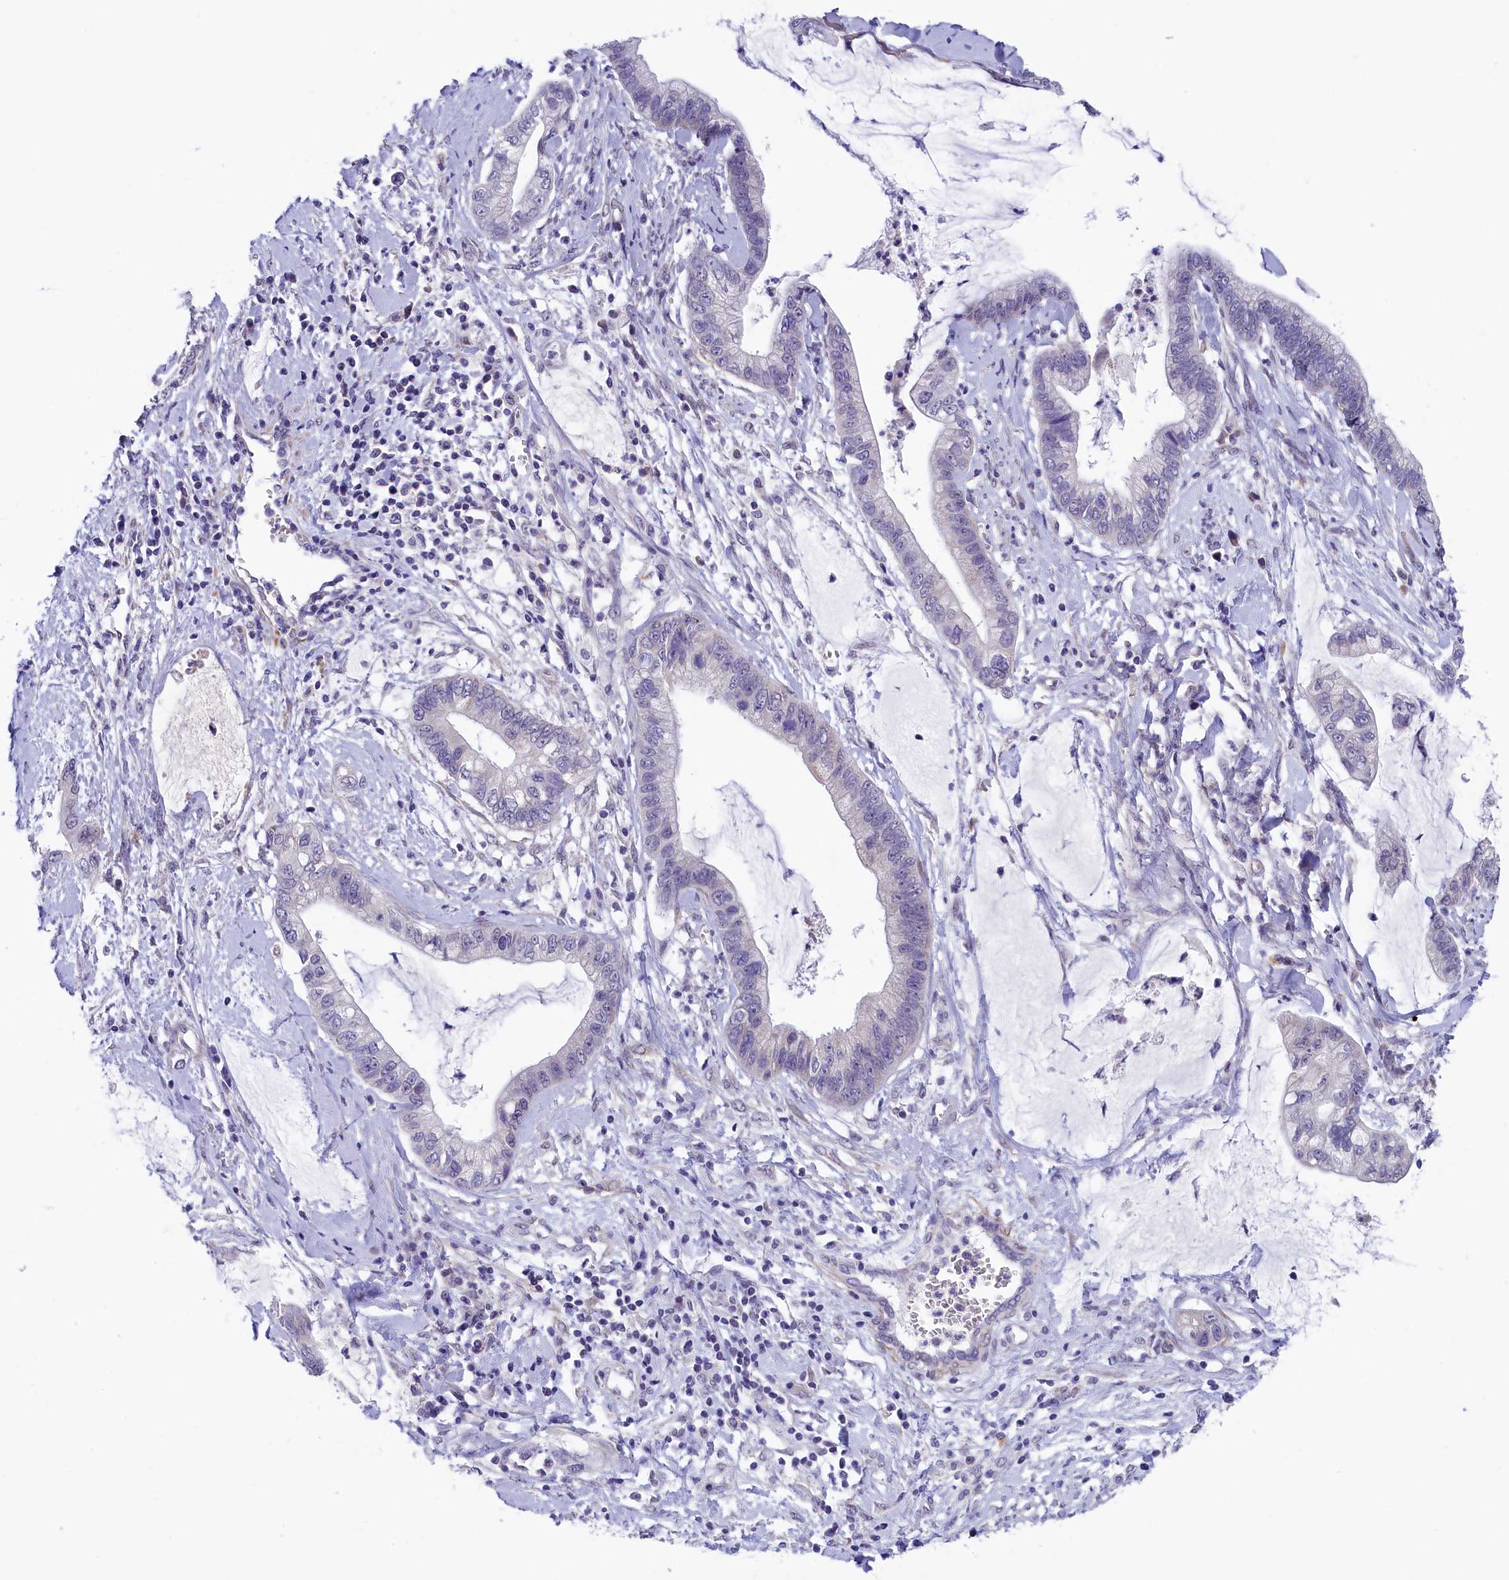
{"staining": {"intensity": "negative", "quantity": "none", "location": "none"}, "tissue": "cervical cancer", "cell_type": "Tumor cells", "image_type": "cancer", "snomed": [{"axis": "morphology", "description": "Adenocarcinoma, NOS"}, {"axis": "topography", "description": "Cervix"}], "caption": "Immunohistochemistry histopathology image of cervical adenocarcinoma stained for a protein (brown), which reveals no staining in tumor cells.", "gene": "SLC39A6", "patient": {"sex": "female", "age": 44}}